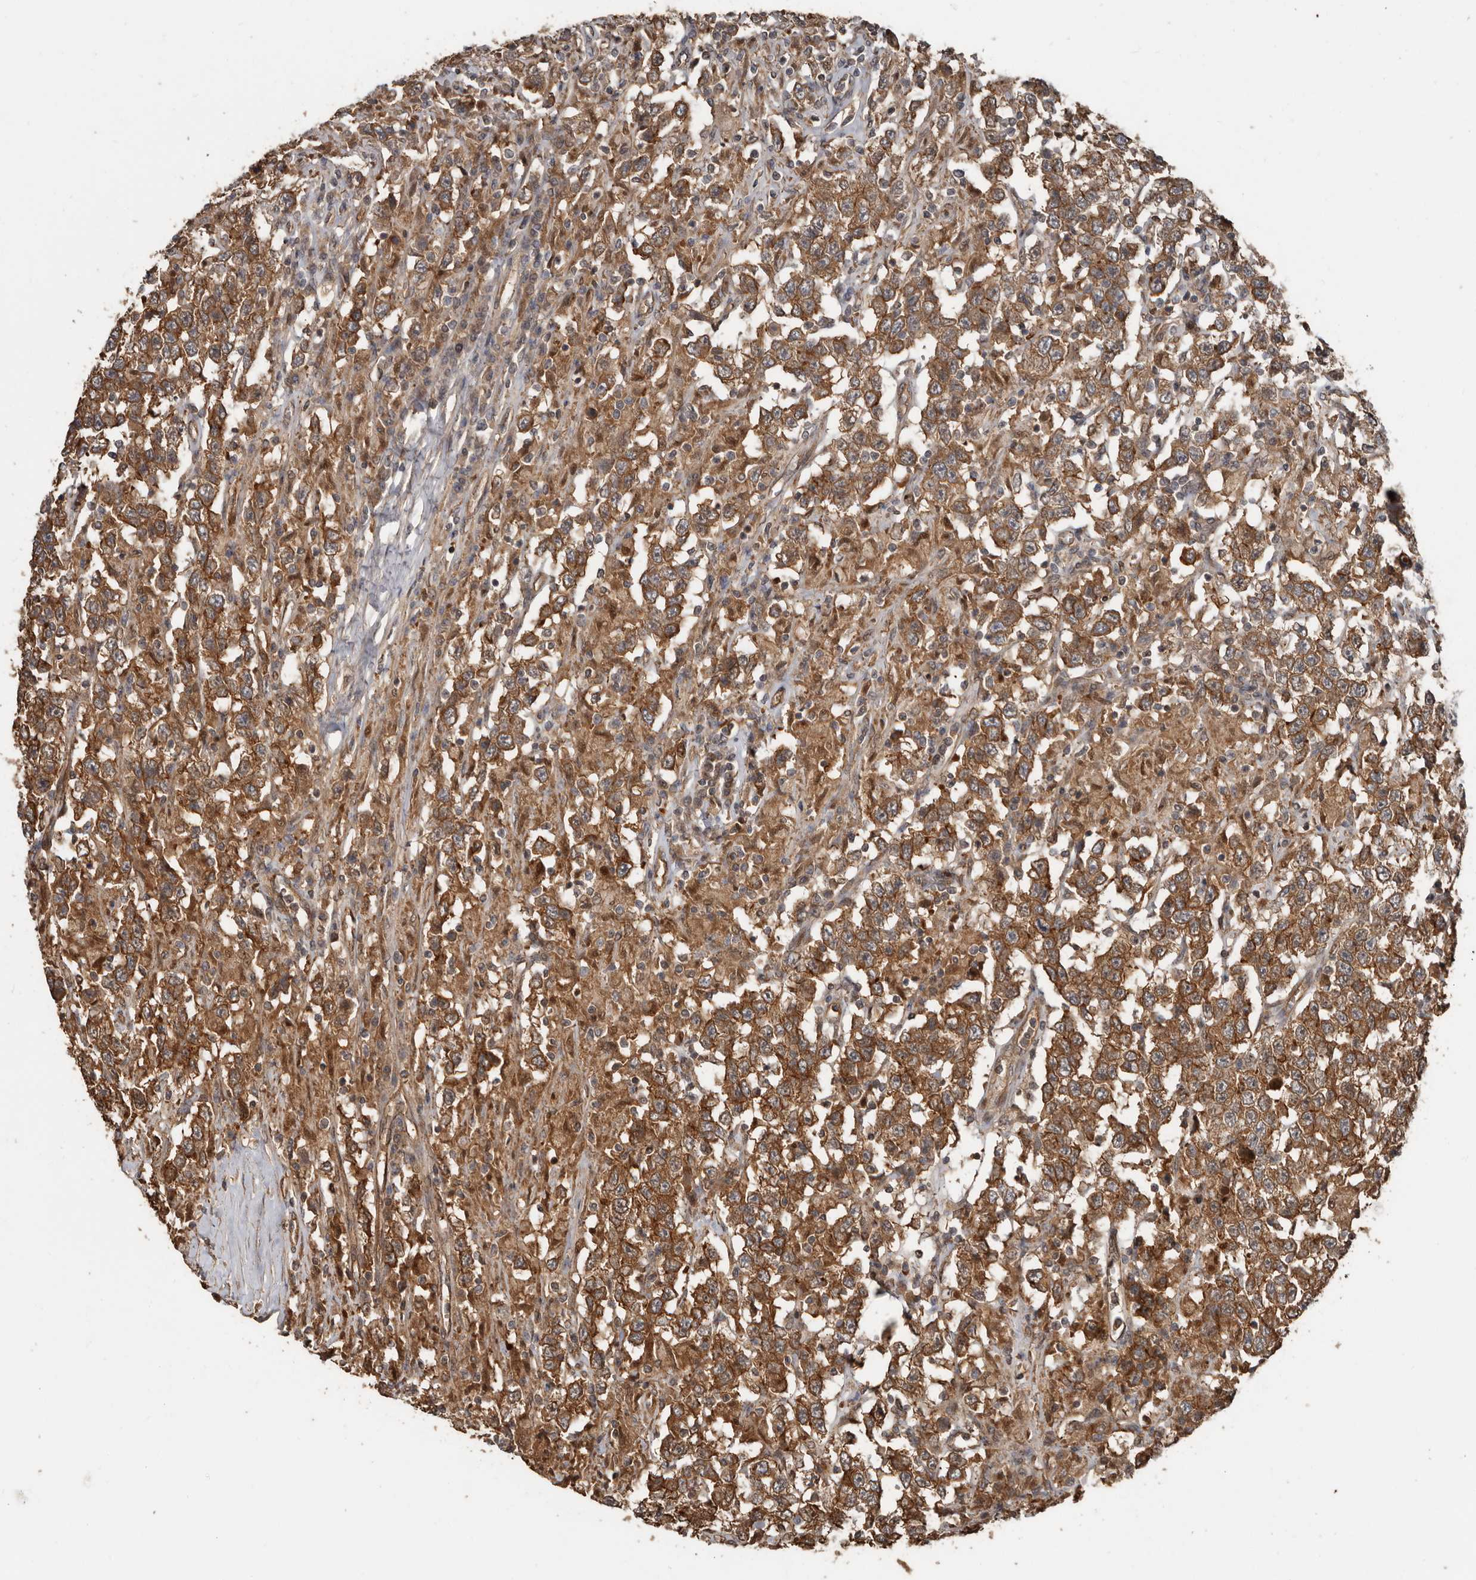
{"staining": {"intensity": "moderate", "quantity": ">75%", "location": "cytoplasmic/membranous"}, "tissue": "testis cancer", "cell_type": "Tumor cells", "image_type": "cancer", "snomed": [{"axis": "morphology", "description": "Seminoma, NOS"}, {"axis": "topography", "description": "Testis"}], "caption": "Testis cancer stained with DAB immunohistochemistry (IHC) reveals medium levels of moderate cytoplasmic/membranous staining in approximately >75% of tumor cells. The staining was performed using DAB, with brown indicating positive protein expression. Nuclei are stained blue with hematoxylin.", "gene": "EXOC3L1", "patient": {"sex": "male", "age": 41}}